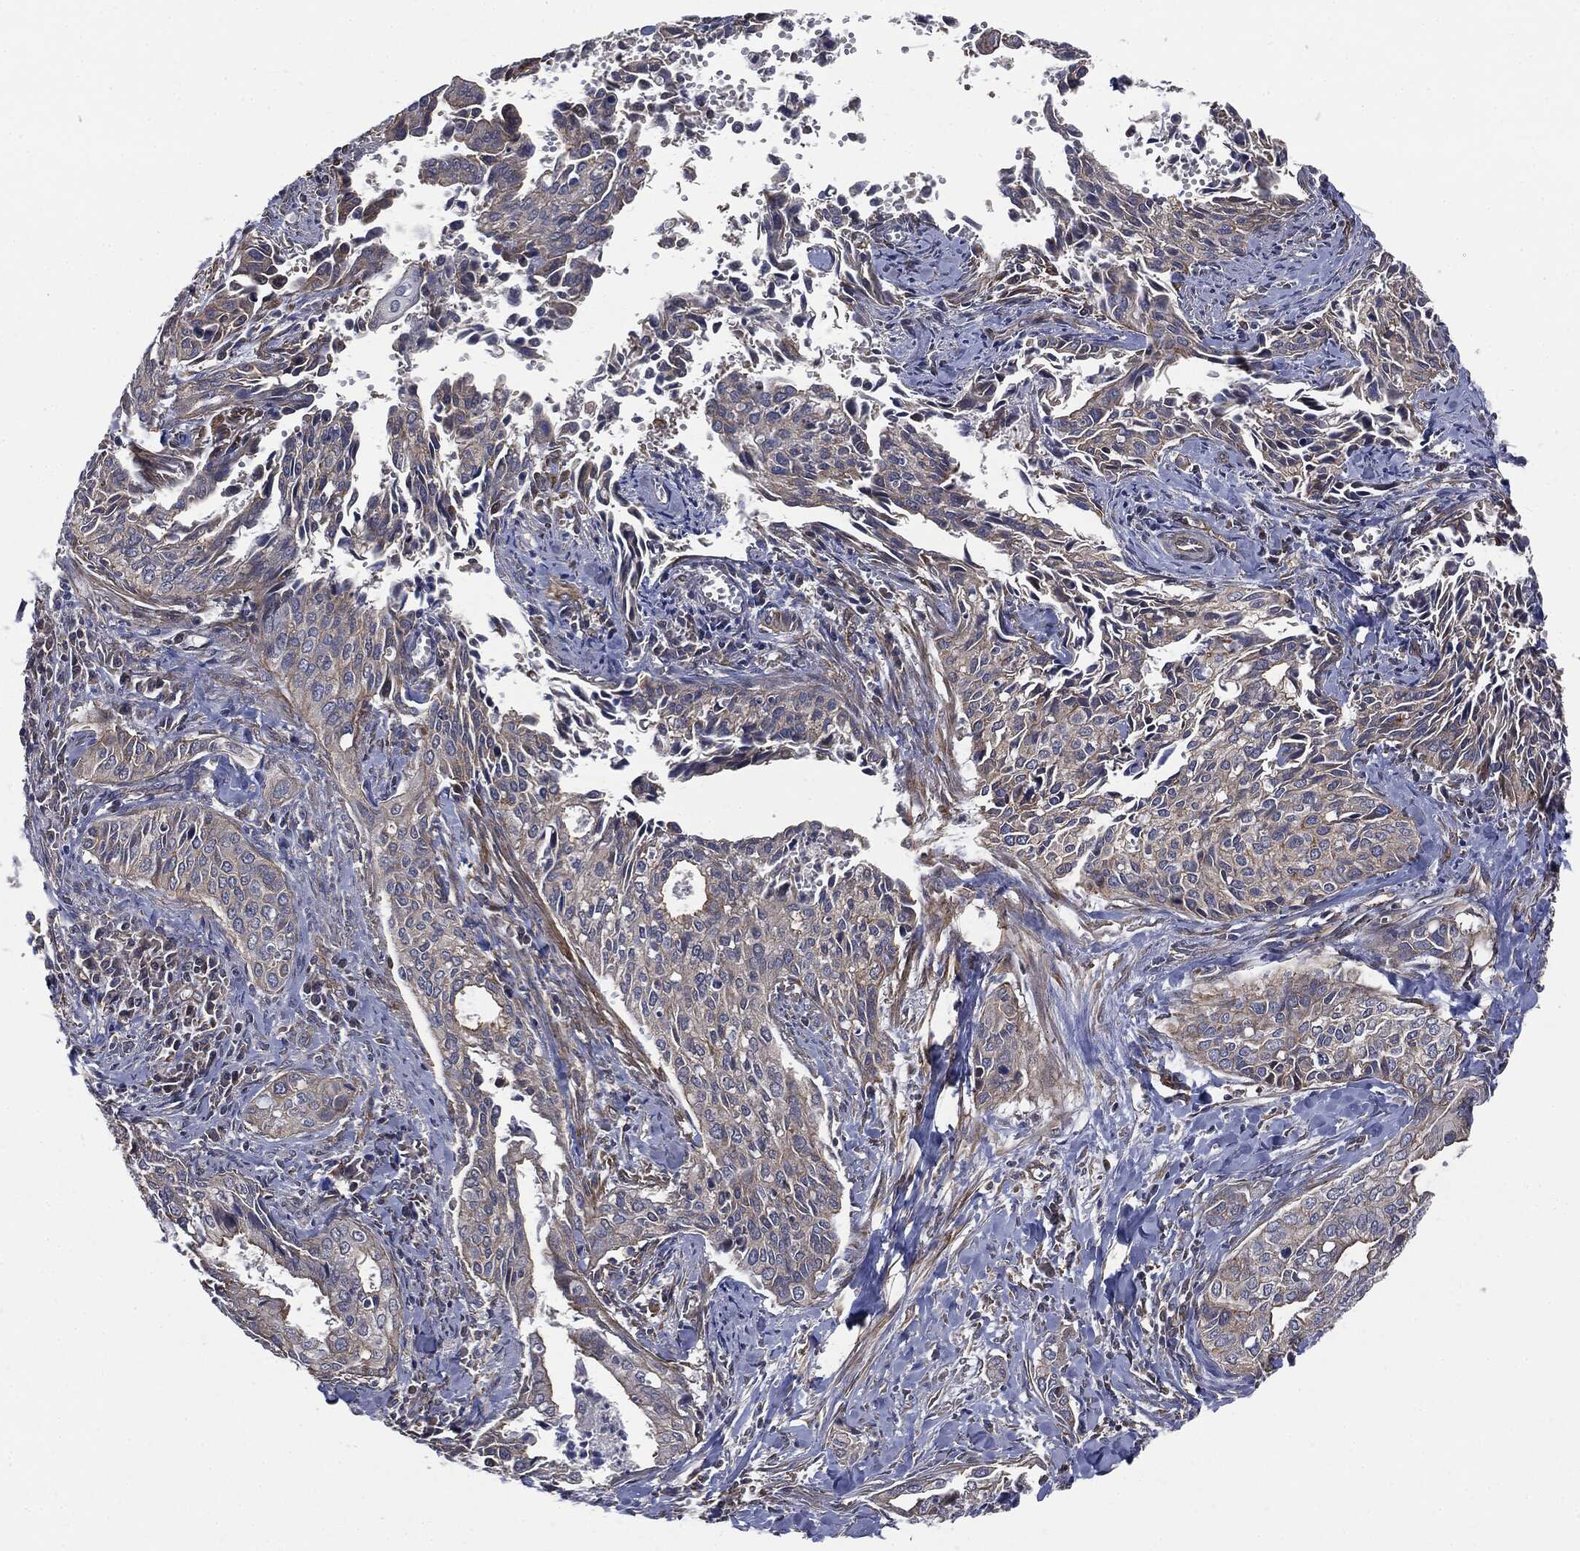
{"staining": {"intensity": "negative", "quantity": "none", "location": "none"}, "tissue": "cervical cancer", "cell_type": "Tumor cells", "image_type": "cancer", "snomed": [{"axis": "morphology", "description": "Squamous cell carcinoma, NOS"}, {"axis": "topography", "description": "Cervix"}], "caption": "Protein analysis of squamous cell carcinoma (cervical) shows no significant positivity in tumor cells. Nuclei are stained in blue.", "gene": "EPS15L1", "patient": {"sex": "female", "age": 29}}